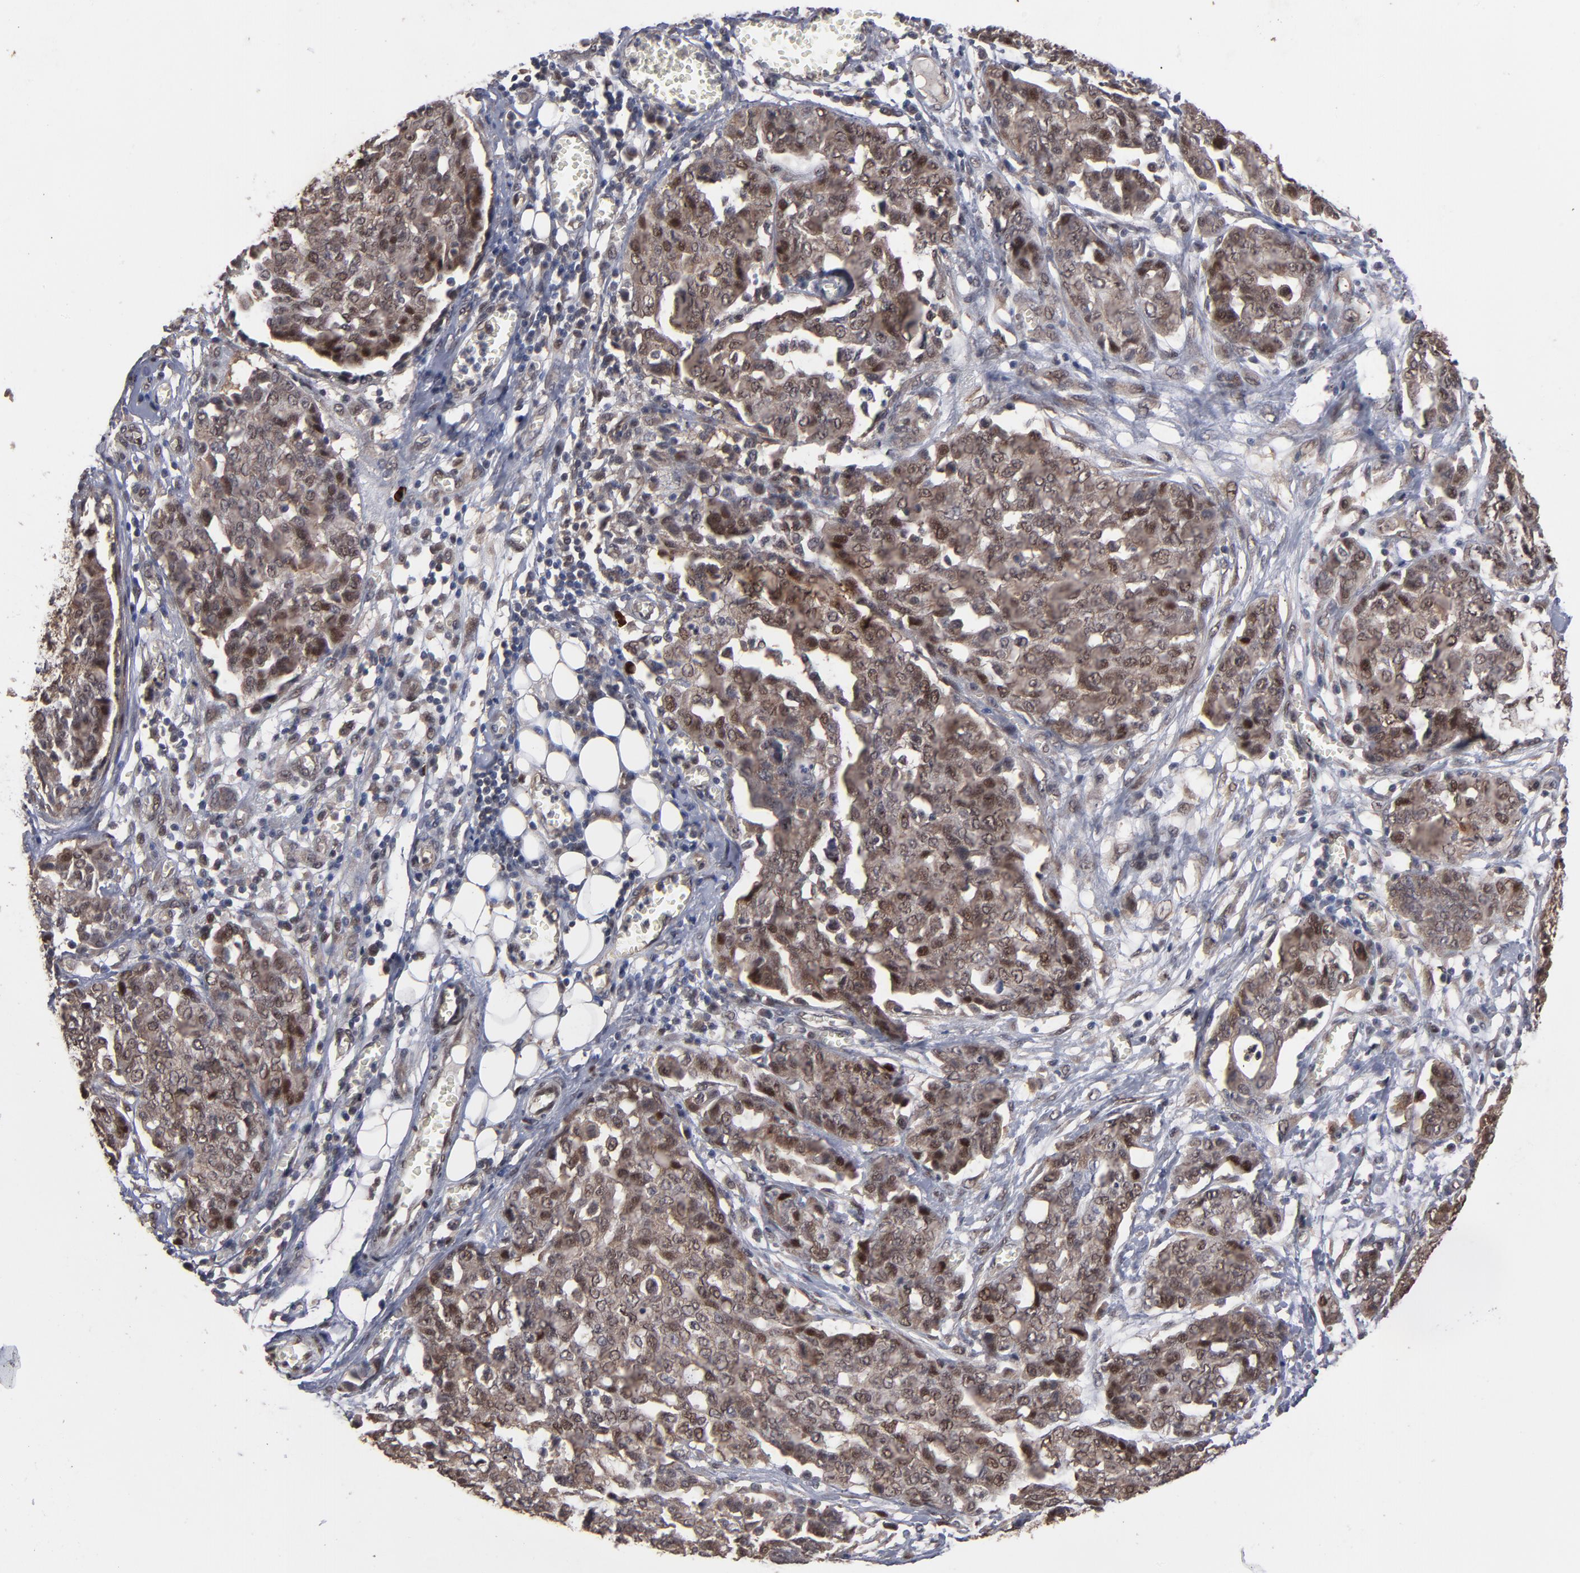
{"staining": {"intensity": "weak", "quantity": ">75%", "location": "cytoplasmic/membranous,nuclear"}, "tissue": "ovarian cancer", "cell_type": "Tumor cells", "image_type": "cancer", "snomed": [{"axis": "morphology", "description": "Cystadenocarcinoma, serous, NOS"}, {"axis": "topography", "description": "Soft tissue"}, {"axis": "topography", "description": "Ovary"}], "caption": "Ovarian cancer (serous cystadenocarcinoma) was stained to show a protein in brown. There is low levels of weak cytoplasmic/membranous and nuclear expression in approximately >75% of tumor cells. The protein is shown in brown color, while the nuclei are stained blue.", "gene": "HUWE1", "patient": {"sex": "female", "age": 57}}